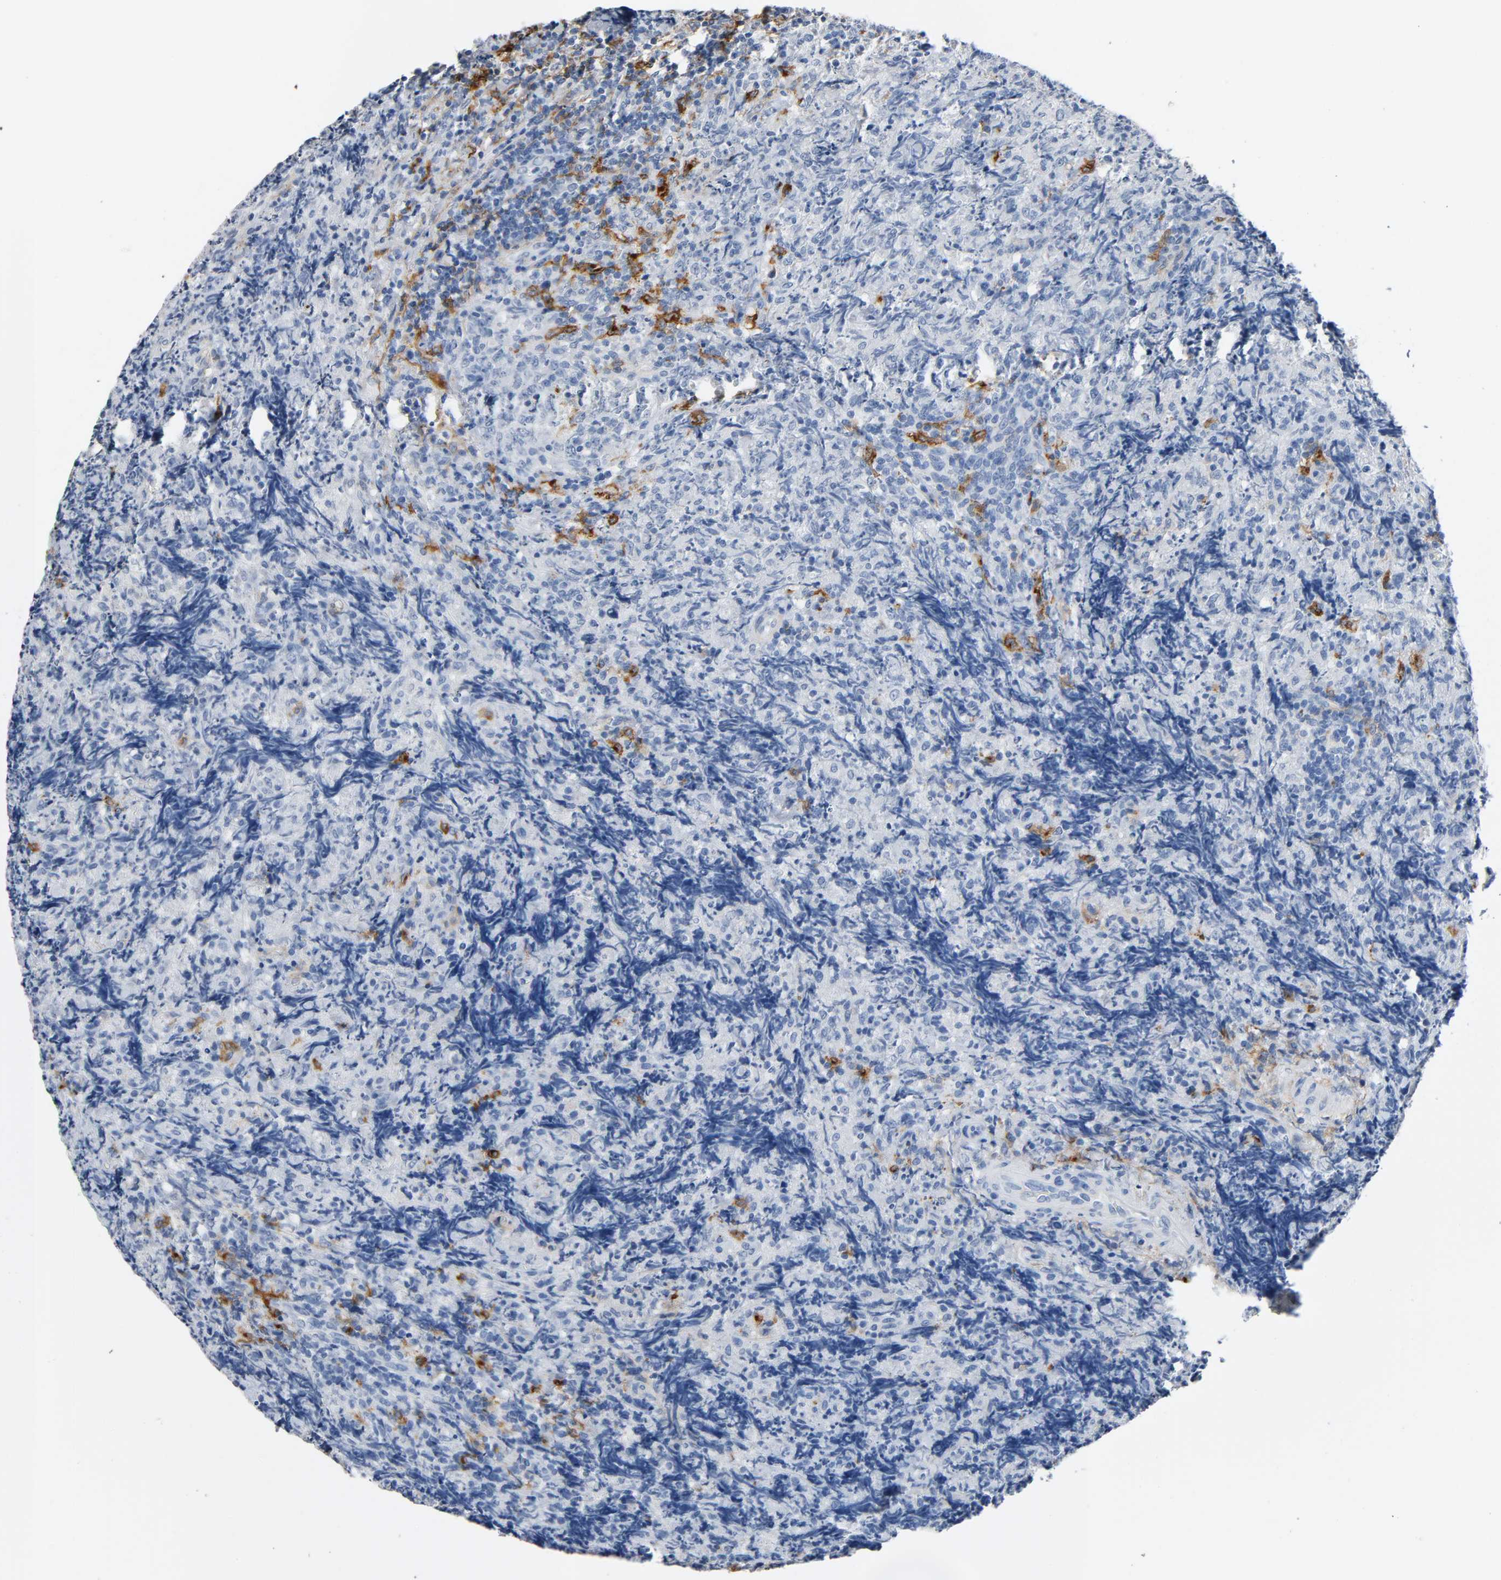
{"staining": {"intensity": "negative", "quantity": "none", "location": "none"}, "tissue": "lymphoma", "cell_type": "Tumor cells", "image_type": "cancer", "snomed": [{"axis": "morphology", "description": "Malignant lymphoma, non-Hodgkin's type, High grade"}, {"axis": "topography", "description": "Tonsil"}], "caption": "The micrograph shows no staining of tumor cells in lymphoma. Brightfield microscopy of IHC stained with DAB (brown) and hematoxylin (blue), captured at high magnification.", "gene": "ANPEP", "patient": {"sex": "female", "age": 36}}